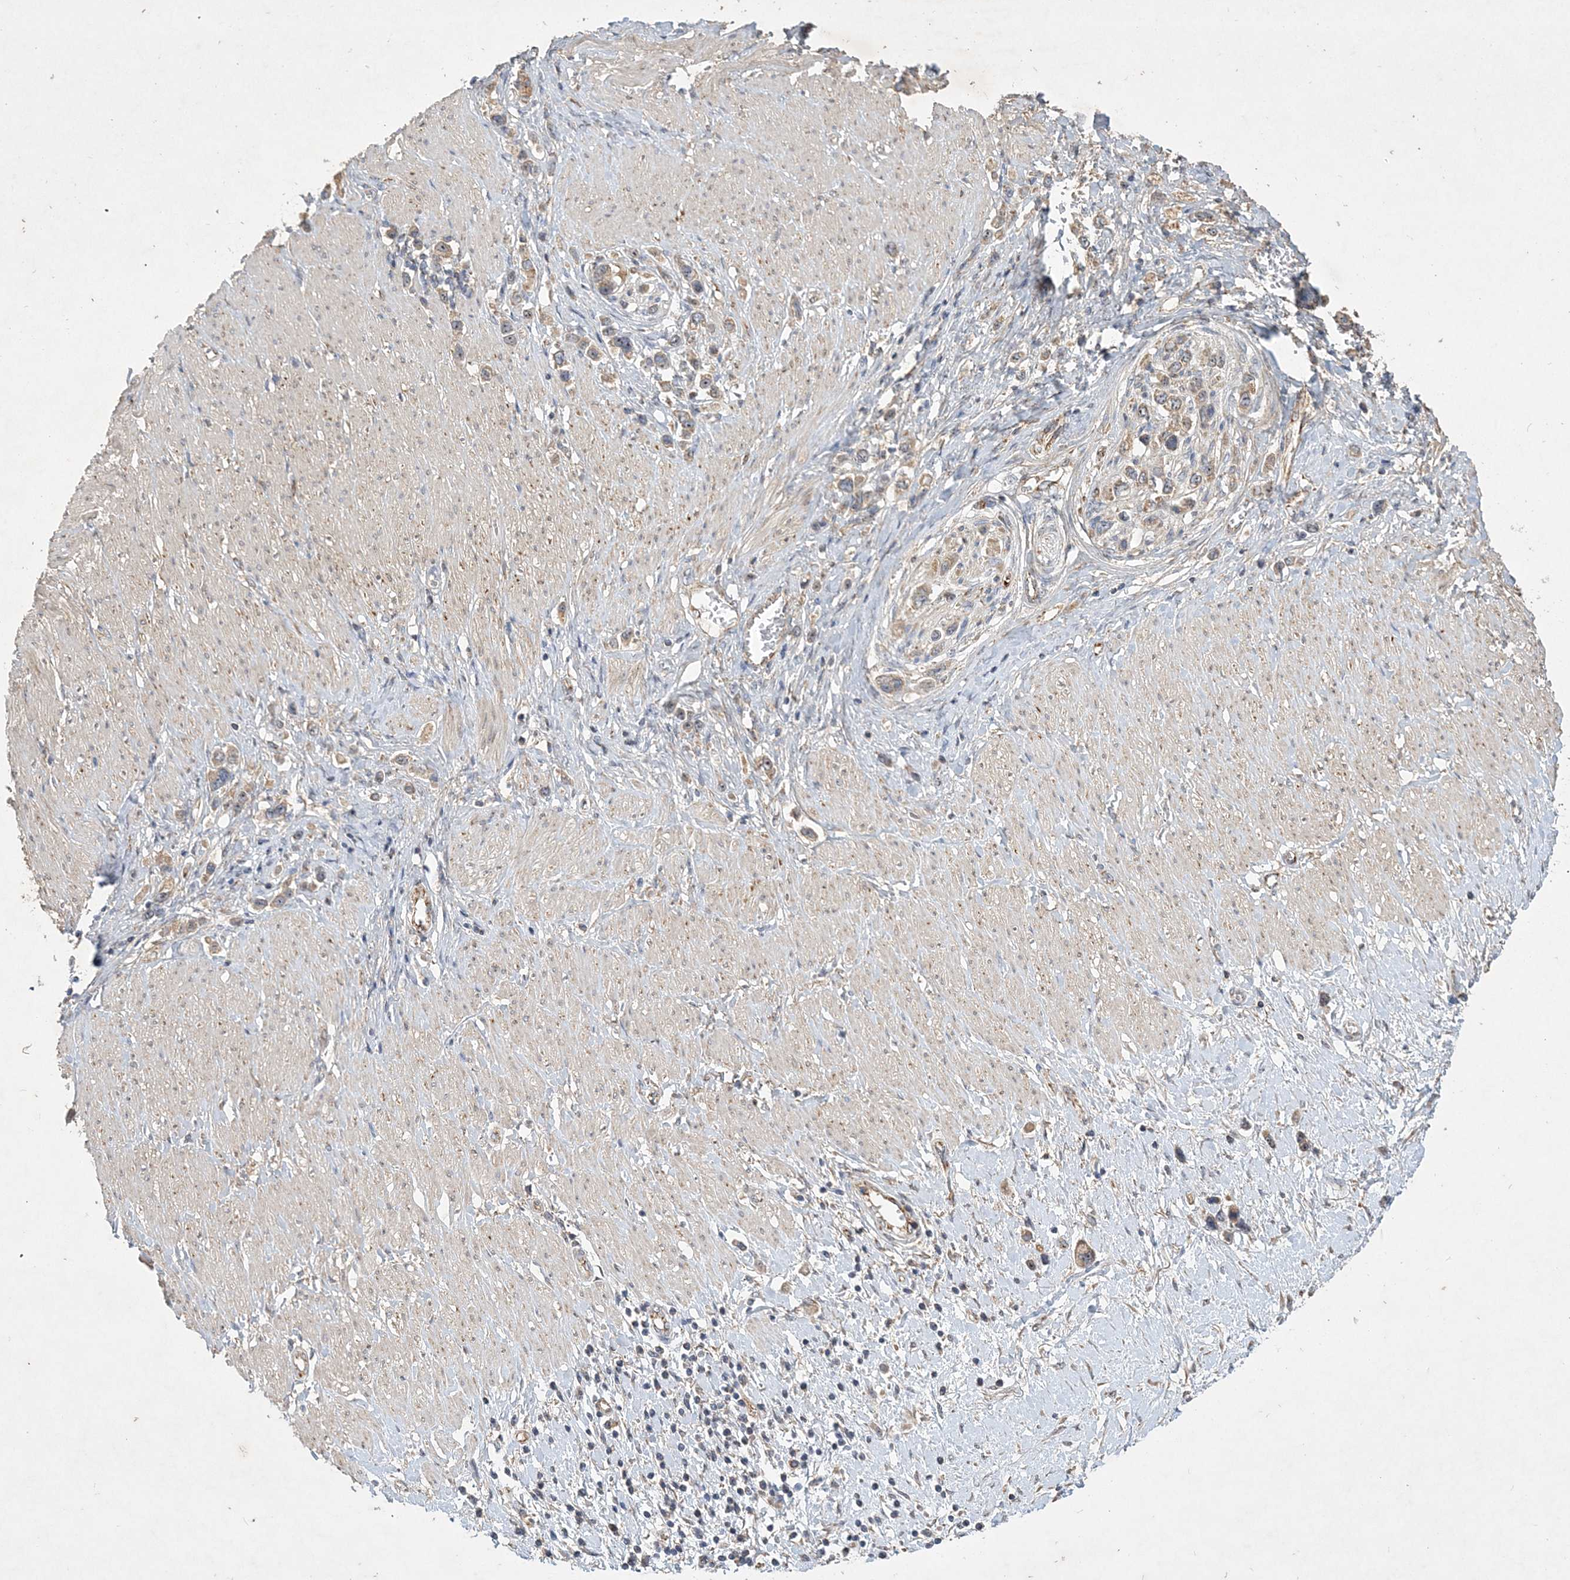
{"staining": {"intensity": "weak", "quantity": ">75%", "location": "cytoplasmic/membranous,nuclear"}, "tissue": "stomach cancer", "cell_type": "Tumor cells", "image_type": "cancer", "snomed": [{"axis": "morphology", "description": "Normal tissue, NOS"}, {"axis": "morphology", "description": "Adenocarcinoma, NOS"}, {"axis": "topography", "description": "Stomach, upper"}, {"axis": "topography", "description": "Stomach"}], "caption": "An image of human stomach cancer (adenocarcinoma) stained for a protein displays weak cytoplasmic/membranous and nuclear brown staining in tumor cells. The staining was performed using DAB (3,3'-diaminobenzidine) to visualize the protein expression in brown, while the nuclei were stained in blue with hematoxylin (Magnification: 20x).", "gene": "FEZ2", "patient": {"sex": "female", "age": 65}}